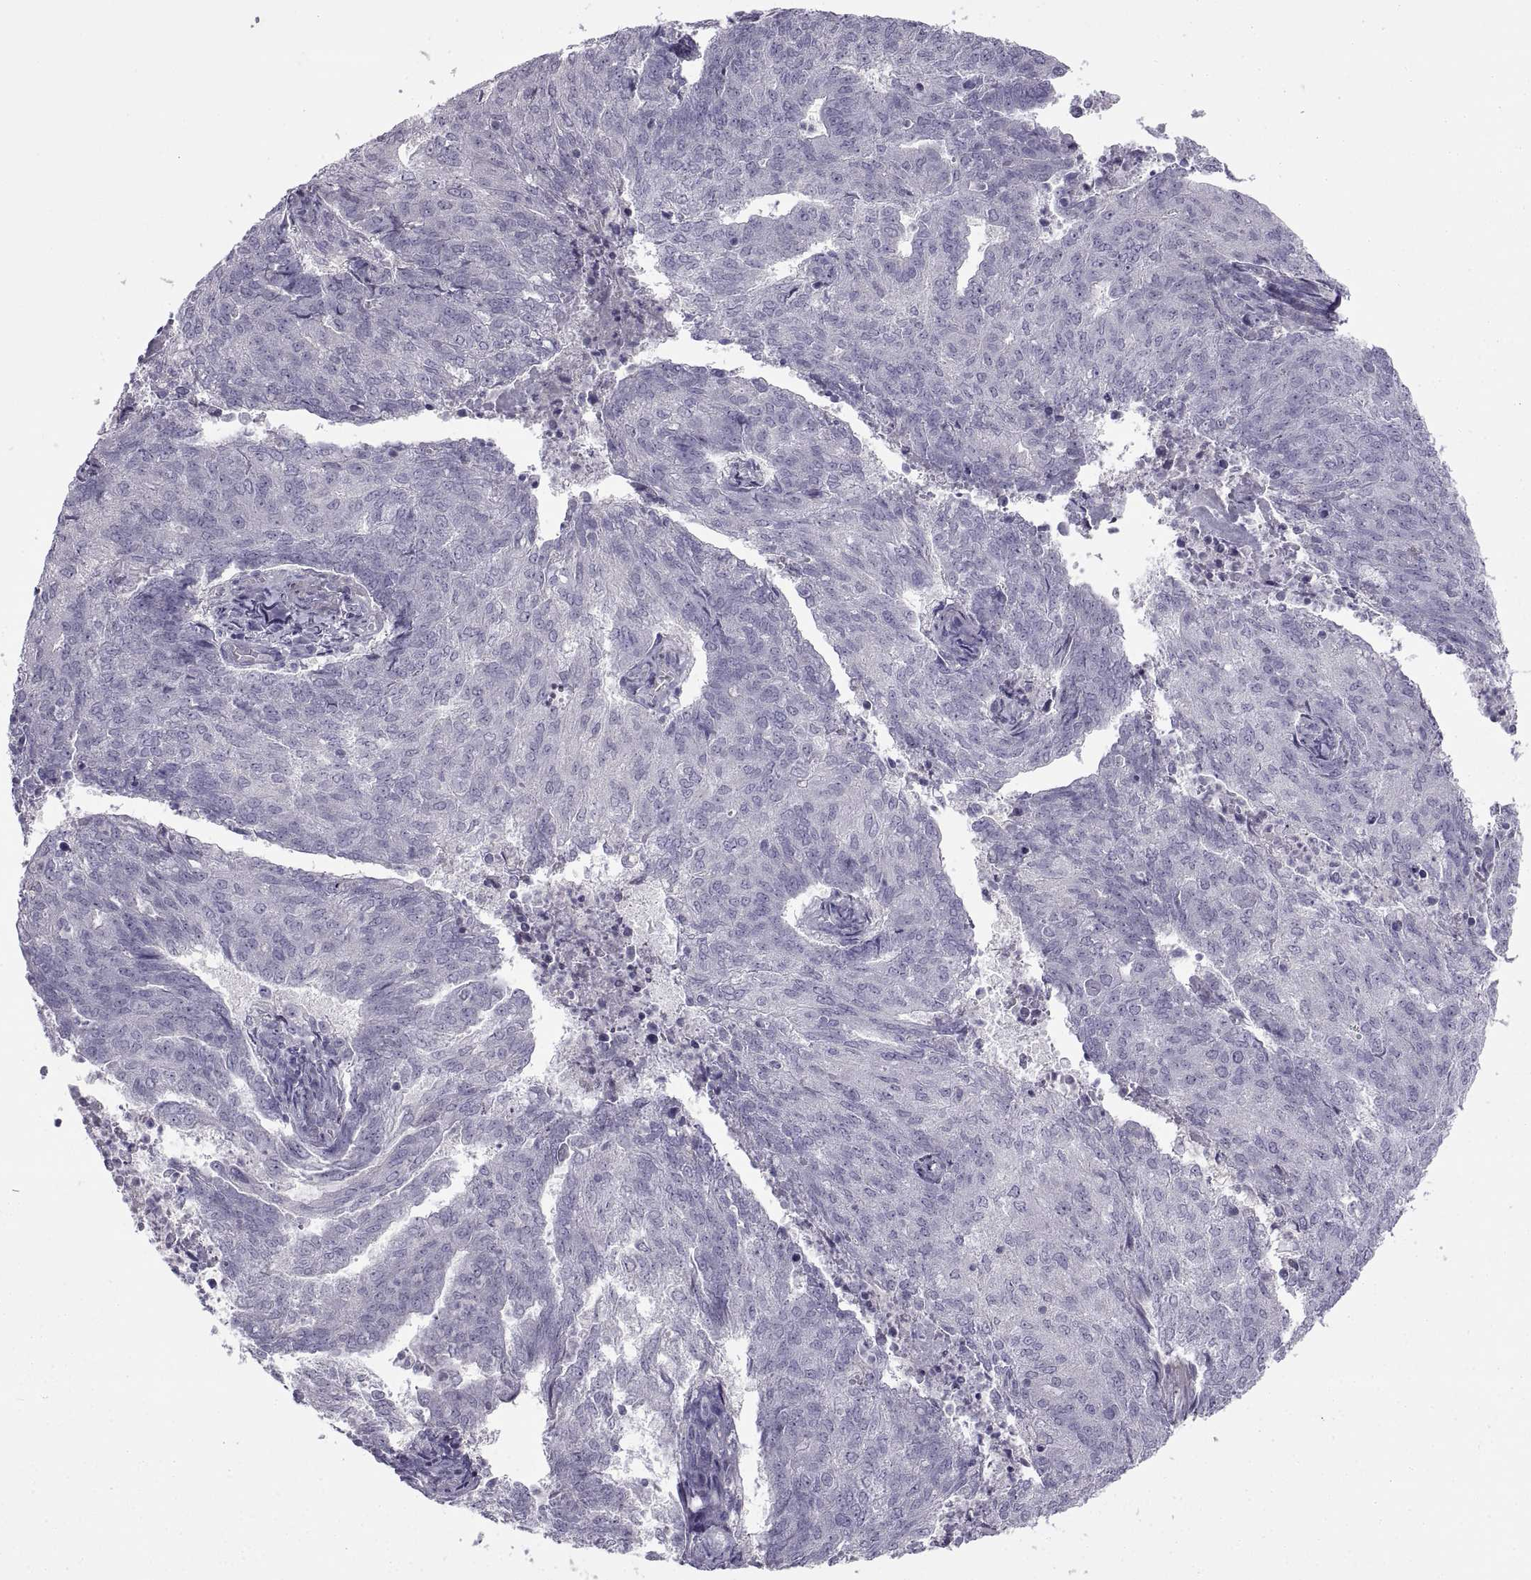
{"staining": {"intensity": "negative", "quantity": "none", "location": "none"}, "tissue": "endometrial cancer", "cell_type": "Tumor cells", "image_type": "cancer", "snomed": [{"axis": "morphology", "description": "Adenocarcinoma, NOS"}, {"axis": "topography", "description": "Endometrium"}], "caption": "The photomicrograph reveals no staining of tumor cells in adenocarcinoma (endometrial). The staining was performed using DAB to visualize the protein expression in brown, while the nuclei were stained in blue with hematoxylin (Magnification: 20x).", "gene": "BSPH1", "patient": {"sex": "female", "age": 82}}